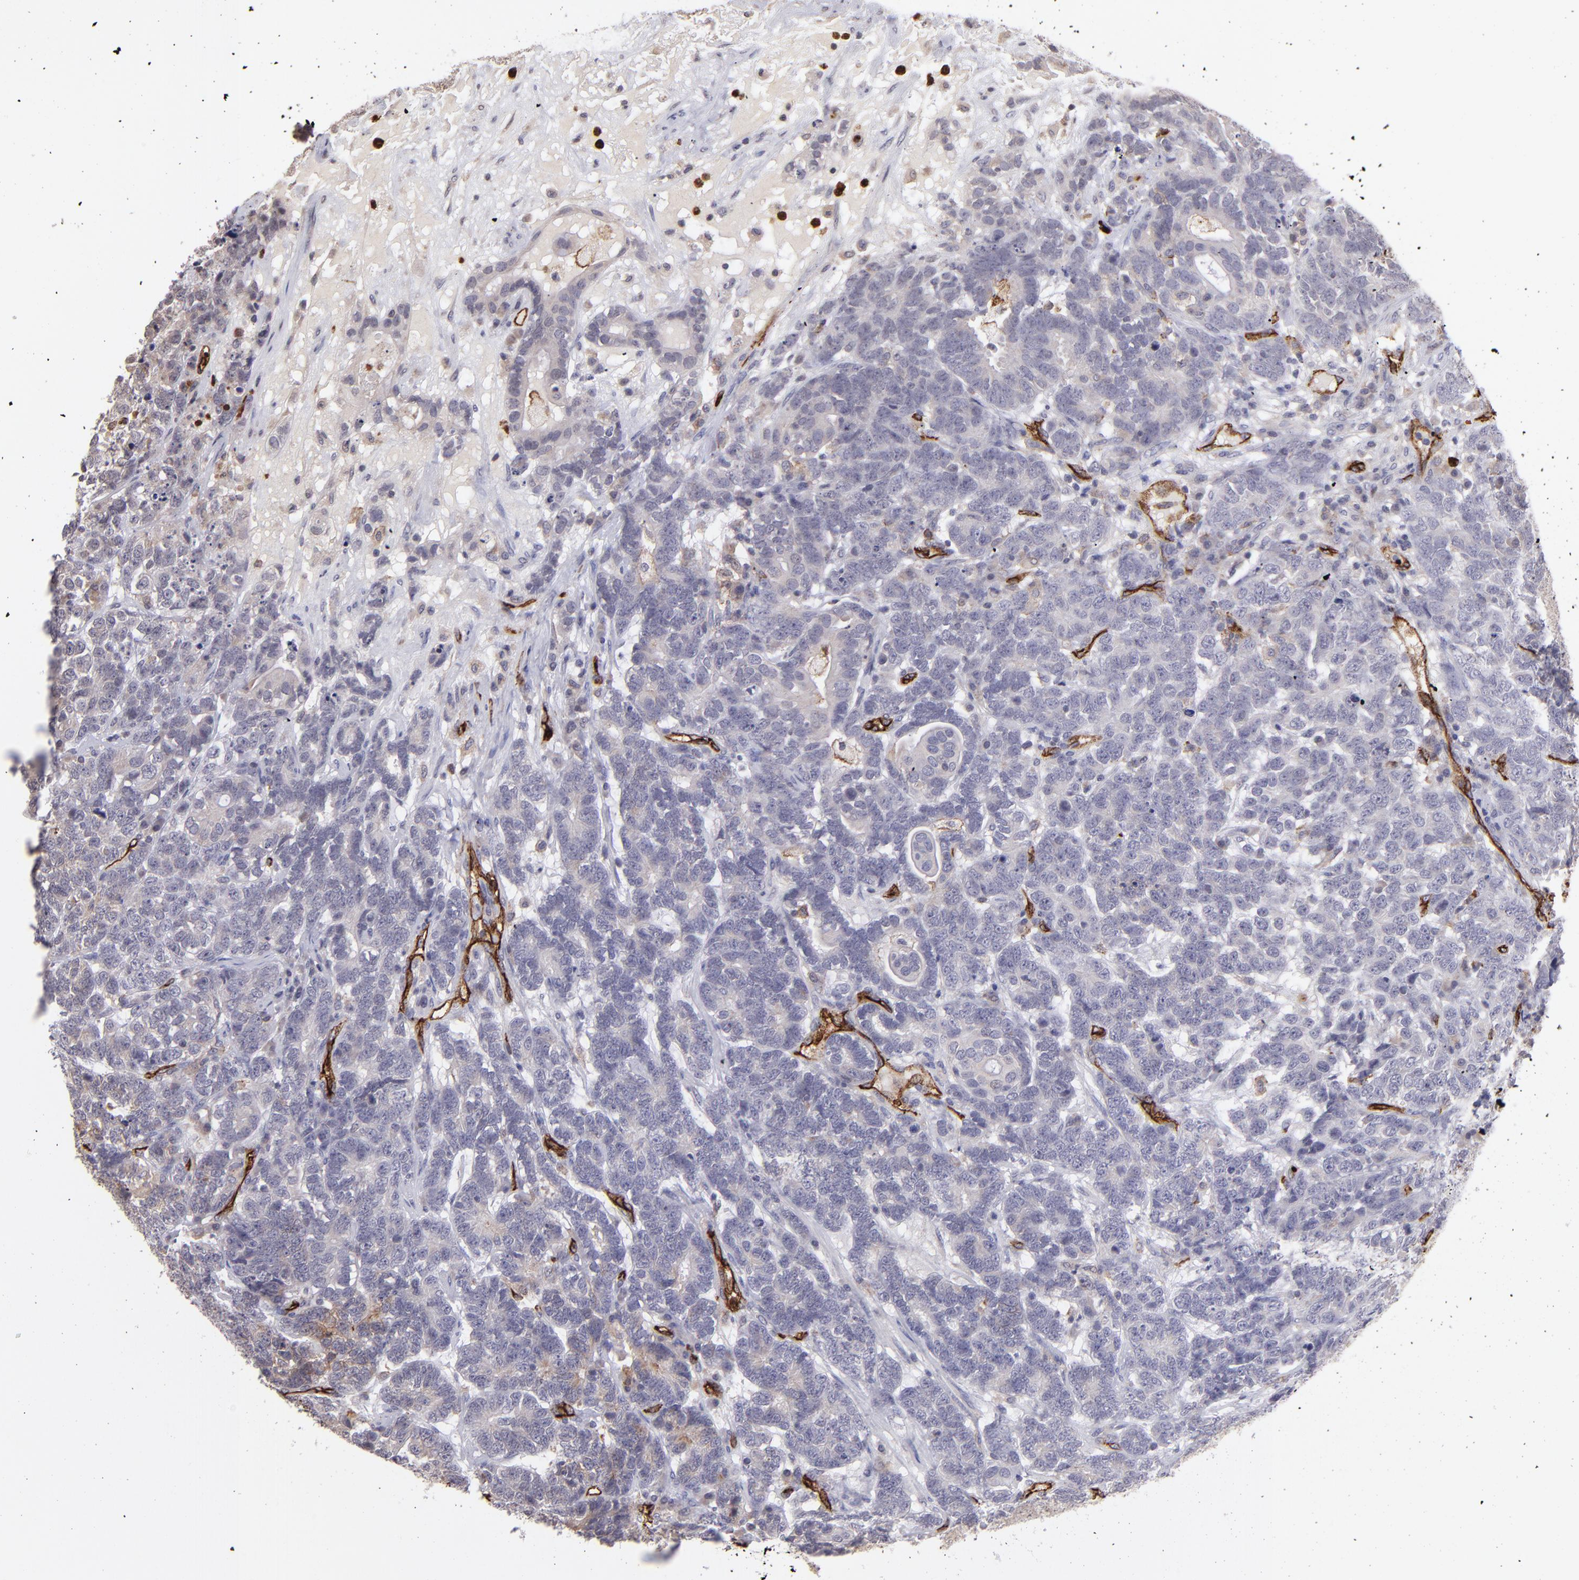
{"staining": {"intensity": "negative", "quantity": "none", "location": "none"}, "tissue": "testis cancer", "cell_type": "Tumor cells", "image_type": "cancer", "snomed": [{"axis": "morphology", "description": "Carcinoma, Embryonal, NOS"}, {"axis": "topography", "description": "Testis"}], "caption": "Tumor cells show no significant positivity in testis cancer (embryonal carcinoma). (Stains: DAB IHC with hematoxylin counter stain, Microscopy: brightfield microscopy at high magnification).", "gene": "DYSF", "patient": {"sex": "male", "age": 26}}